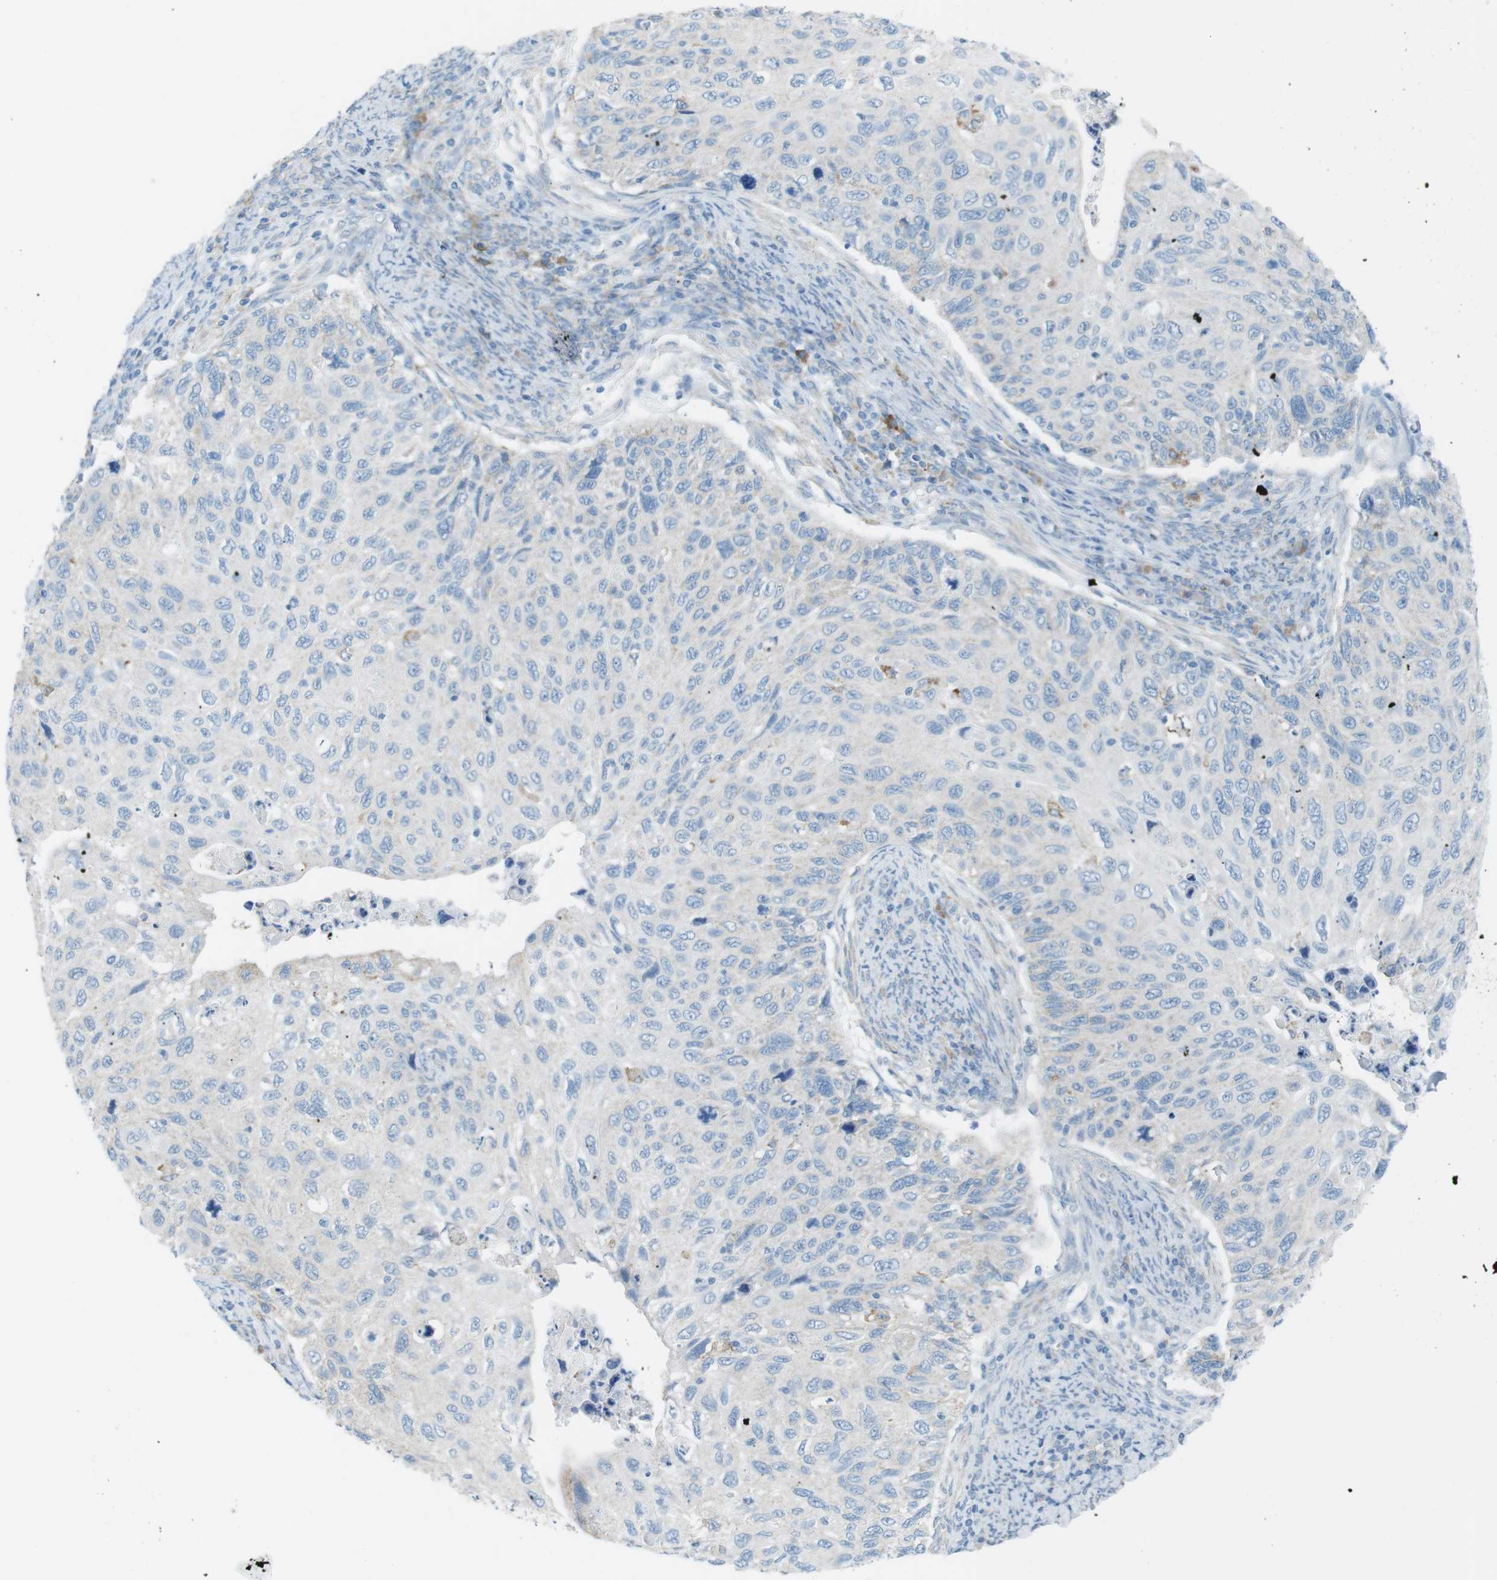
{"staining": {"intensity": "negative", "quantity": "none", "location": "none"}, "tissue": "cervical cancer", "cell_type": "Tumor cells", "image_type": "cancer", "snomed": [{"axis": "morphology", "description": "Squamous cell carcinoma, NOS"}, {"axis": "topography", "description": "Cervix"}], "caption": "Immunohistochemical staining of cervical cancer (squamous cell carcinoma) shows no significant staining in tumor cells. Brightfield microscopy of immunohistochemistry (IHC) stained with DAB (3,3'-diaminobenzidine) (brown) and hematoxylin (blue), captured at high magnification.", "gene": "VAMP1", "patient": {"sex": "female", "age": 70}}